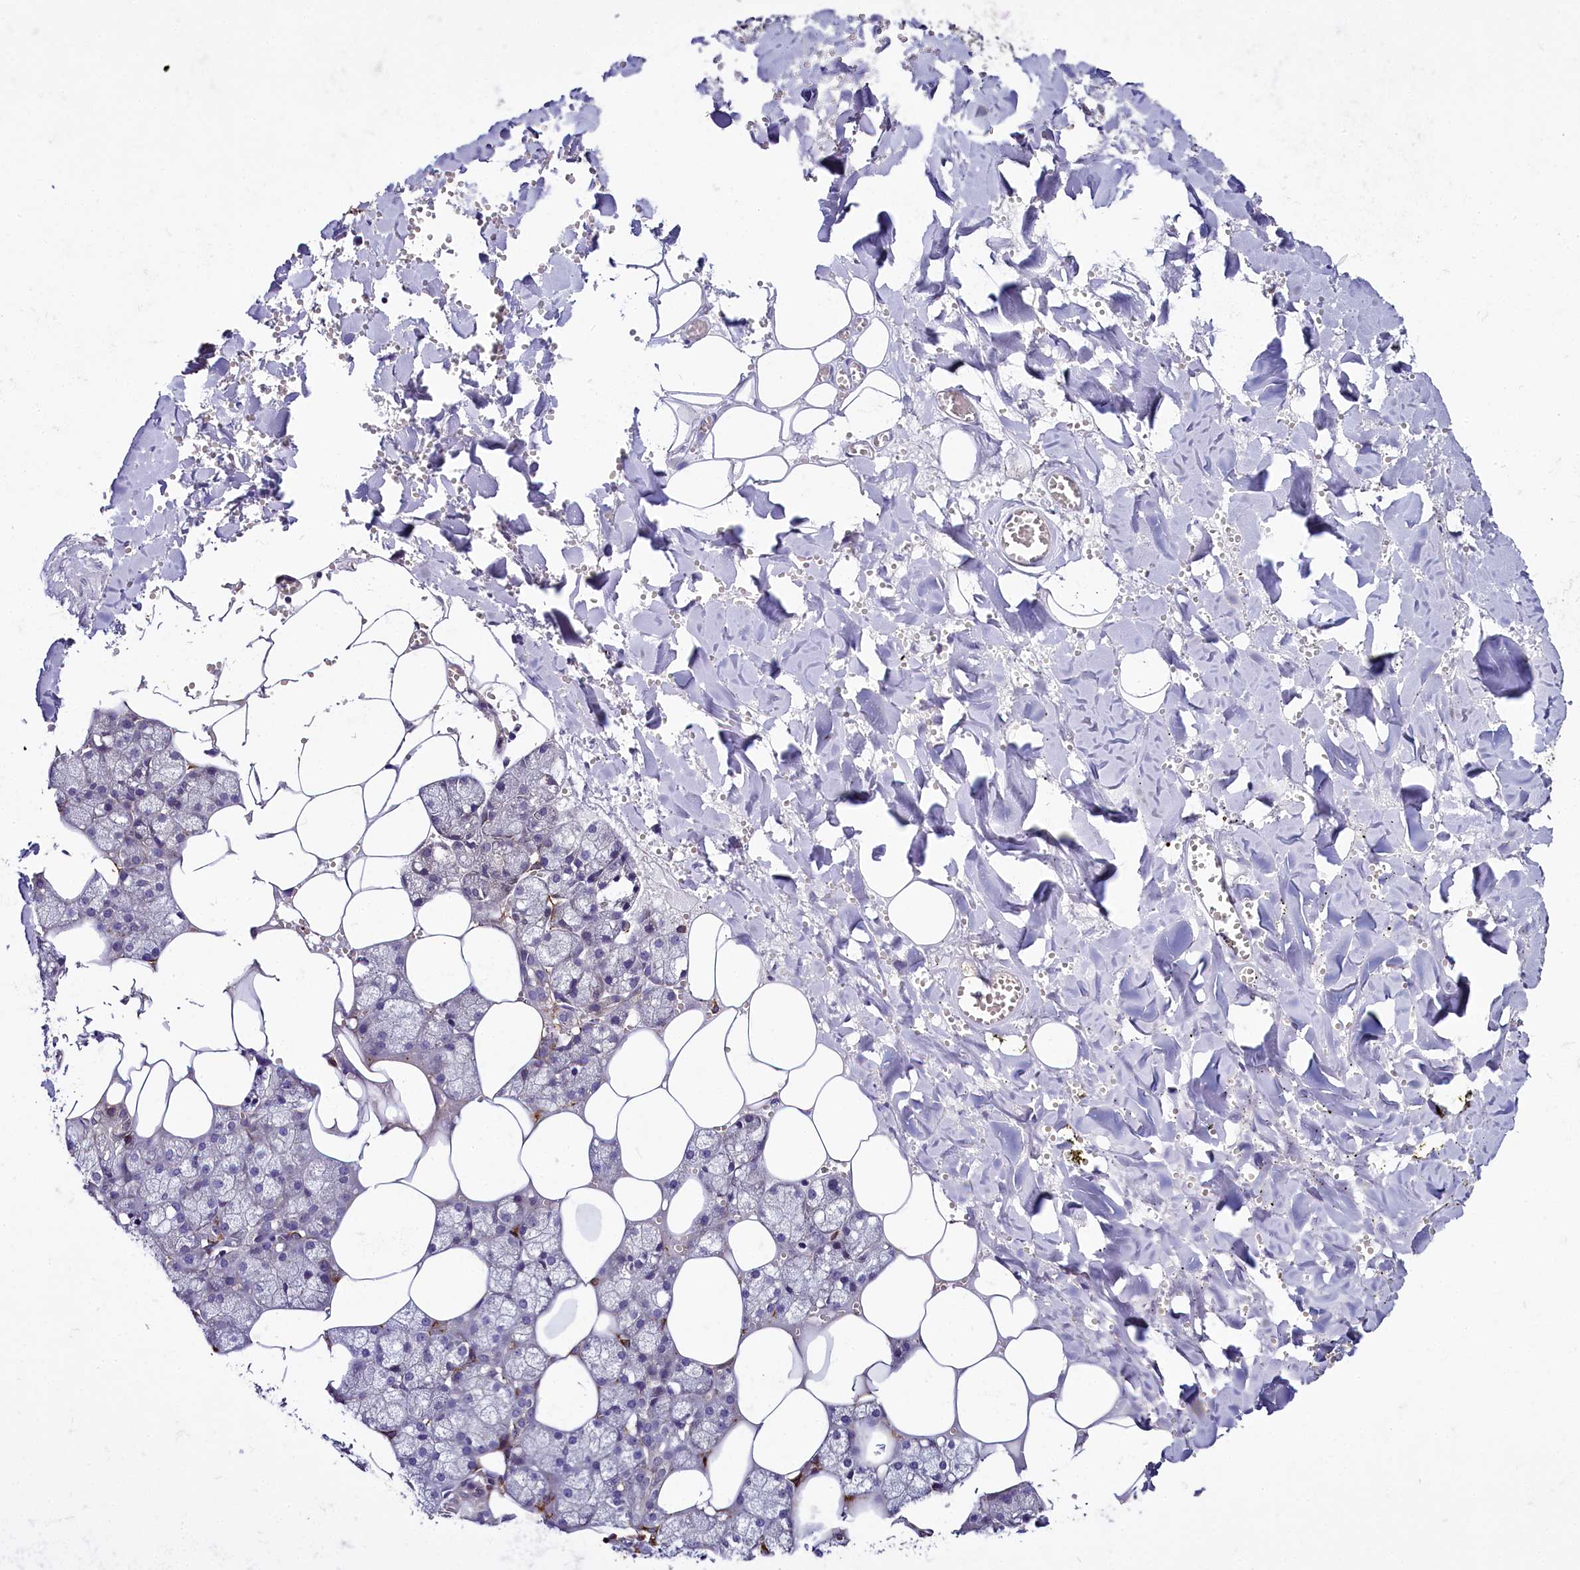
{"staining": {"intensity": "negative", "quantity": "none", "location": "none"}, "tissue": "salivary gland", "cell_type": "Glandular cells", "image_type": "normal", "snomed": [{"axis": "morphology", "description": "Normal tissue, NOS"}, {"axis": "topography", "description": "Salivary gland"}], "caption": "Human salivary gland stained for a protein using IHC demonstrates no expression in glandular cells.", "gene": "MRC2", "patient": {"sex": "male", "age": 62}}